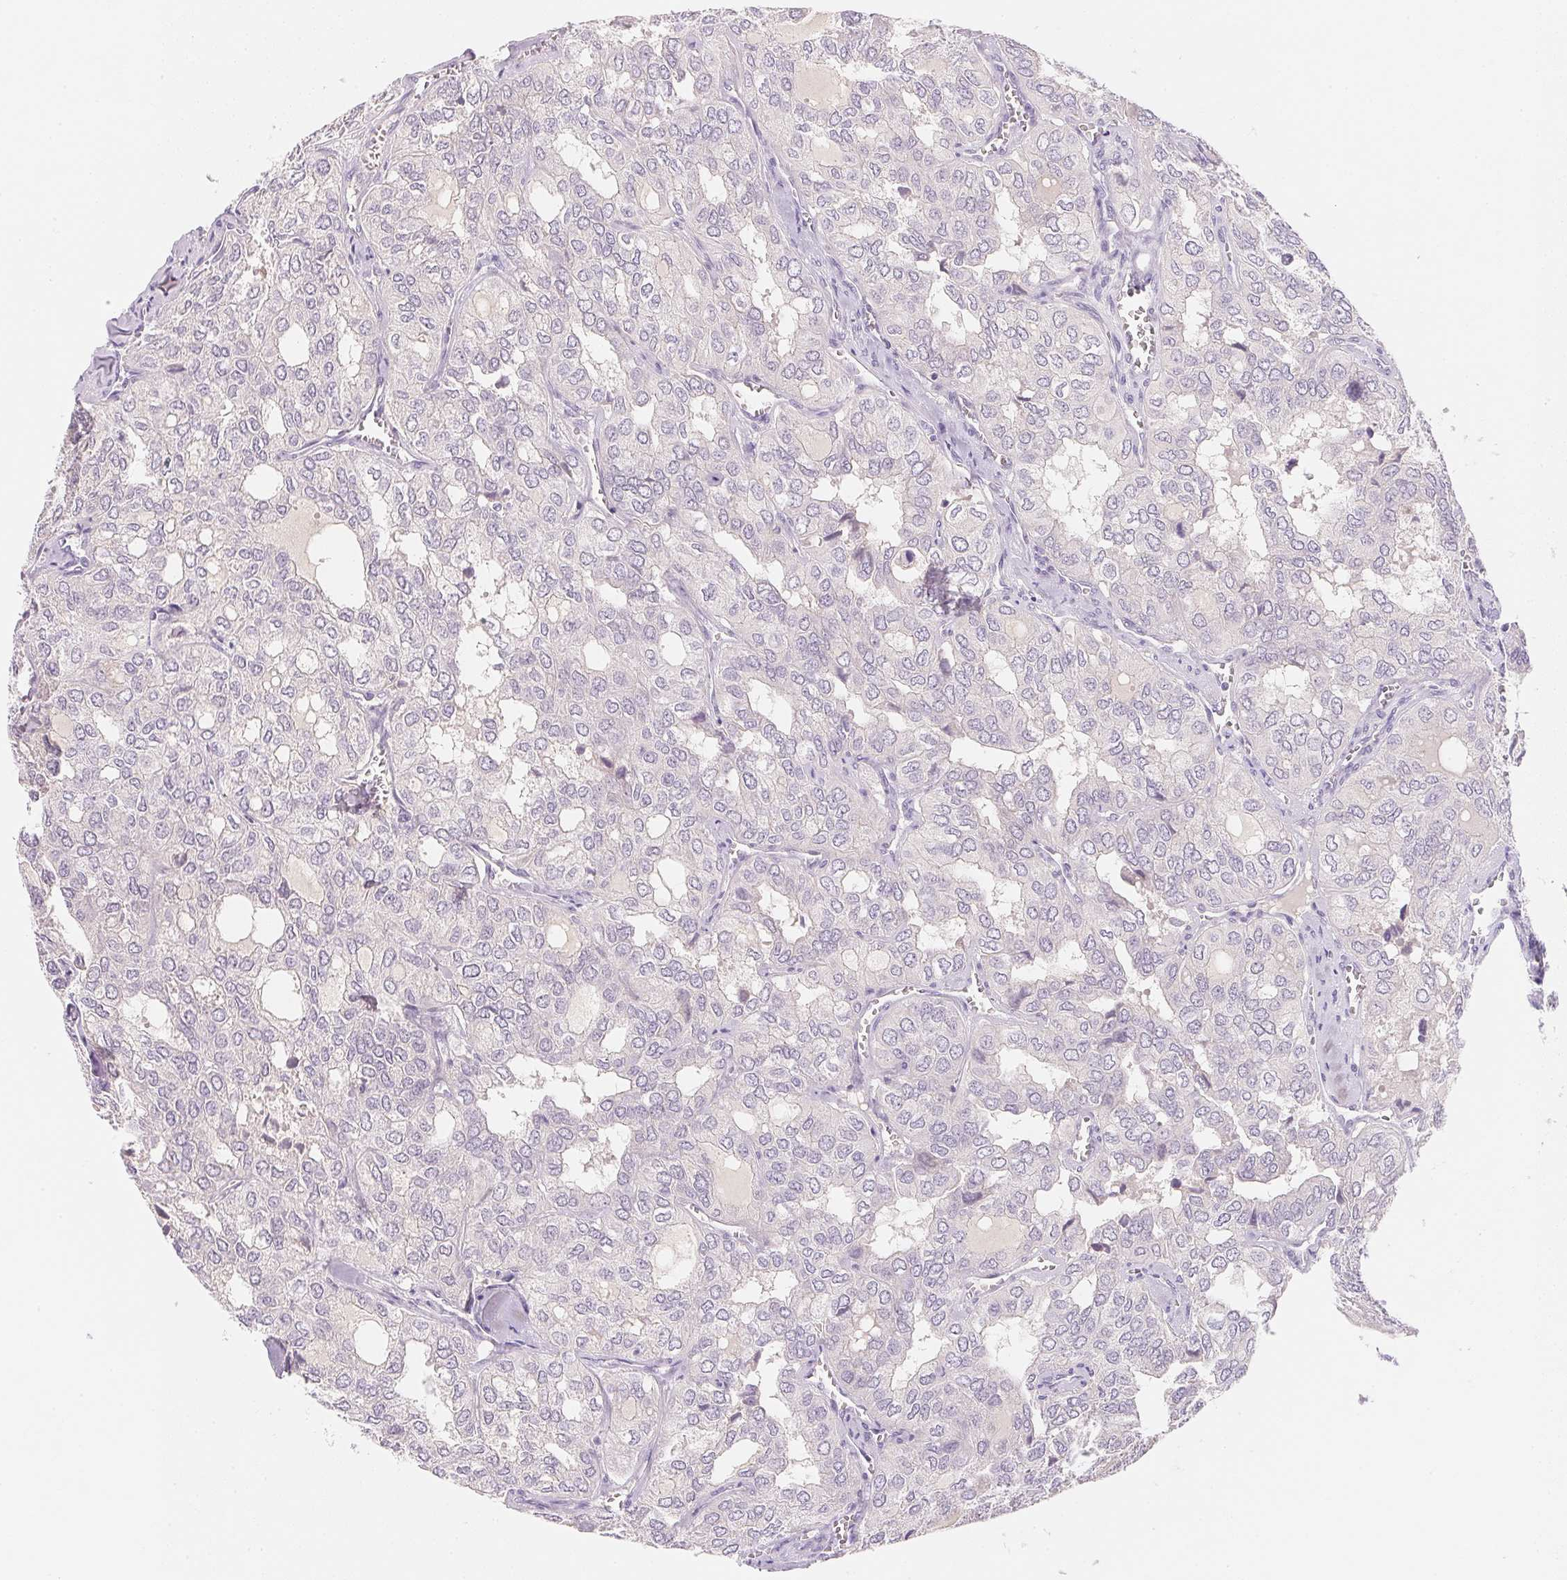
{"staining": {"intensity": "negative", "quantity": "none", "location": "none"}, "tissue": "thyroid cancer", "cell_type": "Tumor cells", "image_type": "cancer", "snomed": [{"axis": "morphology", "description": "Follicular adenoma carcinoma, NOS"}, {"axis": "topography", "description": "Thyroid gland"}], "caption": "DAB (3,3'-diaminobenzidine) immunohistochemical staining of human thyroid follicular adenoma carcinoma shows no significant staining in tumor cells. (DAB (3,3'-diaminobenzidine) immunohistochemistry (IHC) visualized using brightfield microscopy, high magnification).", "gene": "MCOLN3", "patient": {"sex": "male", "age": 75}}